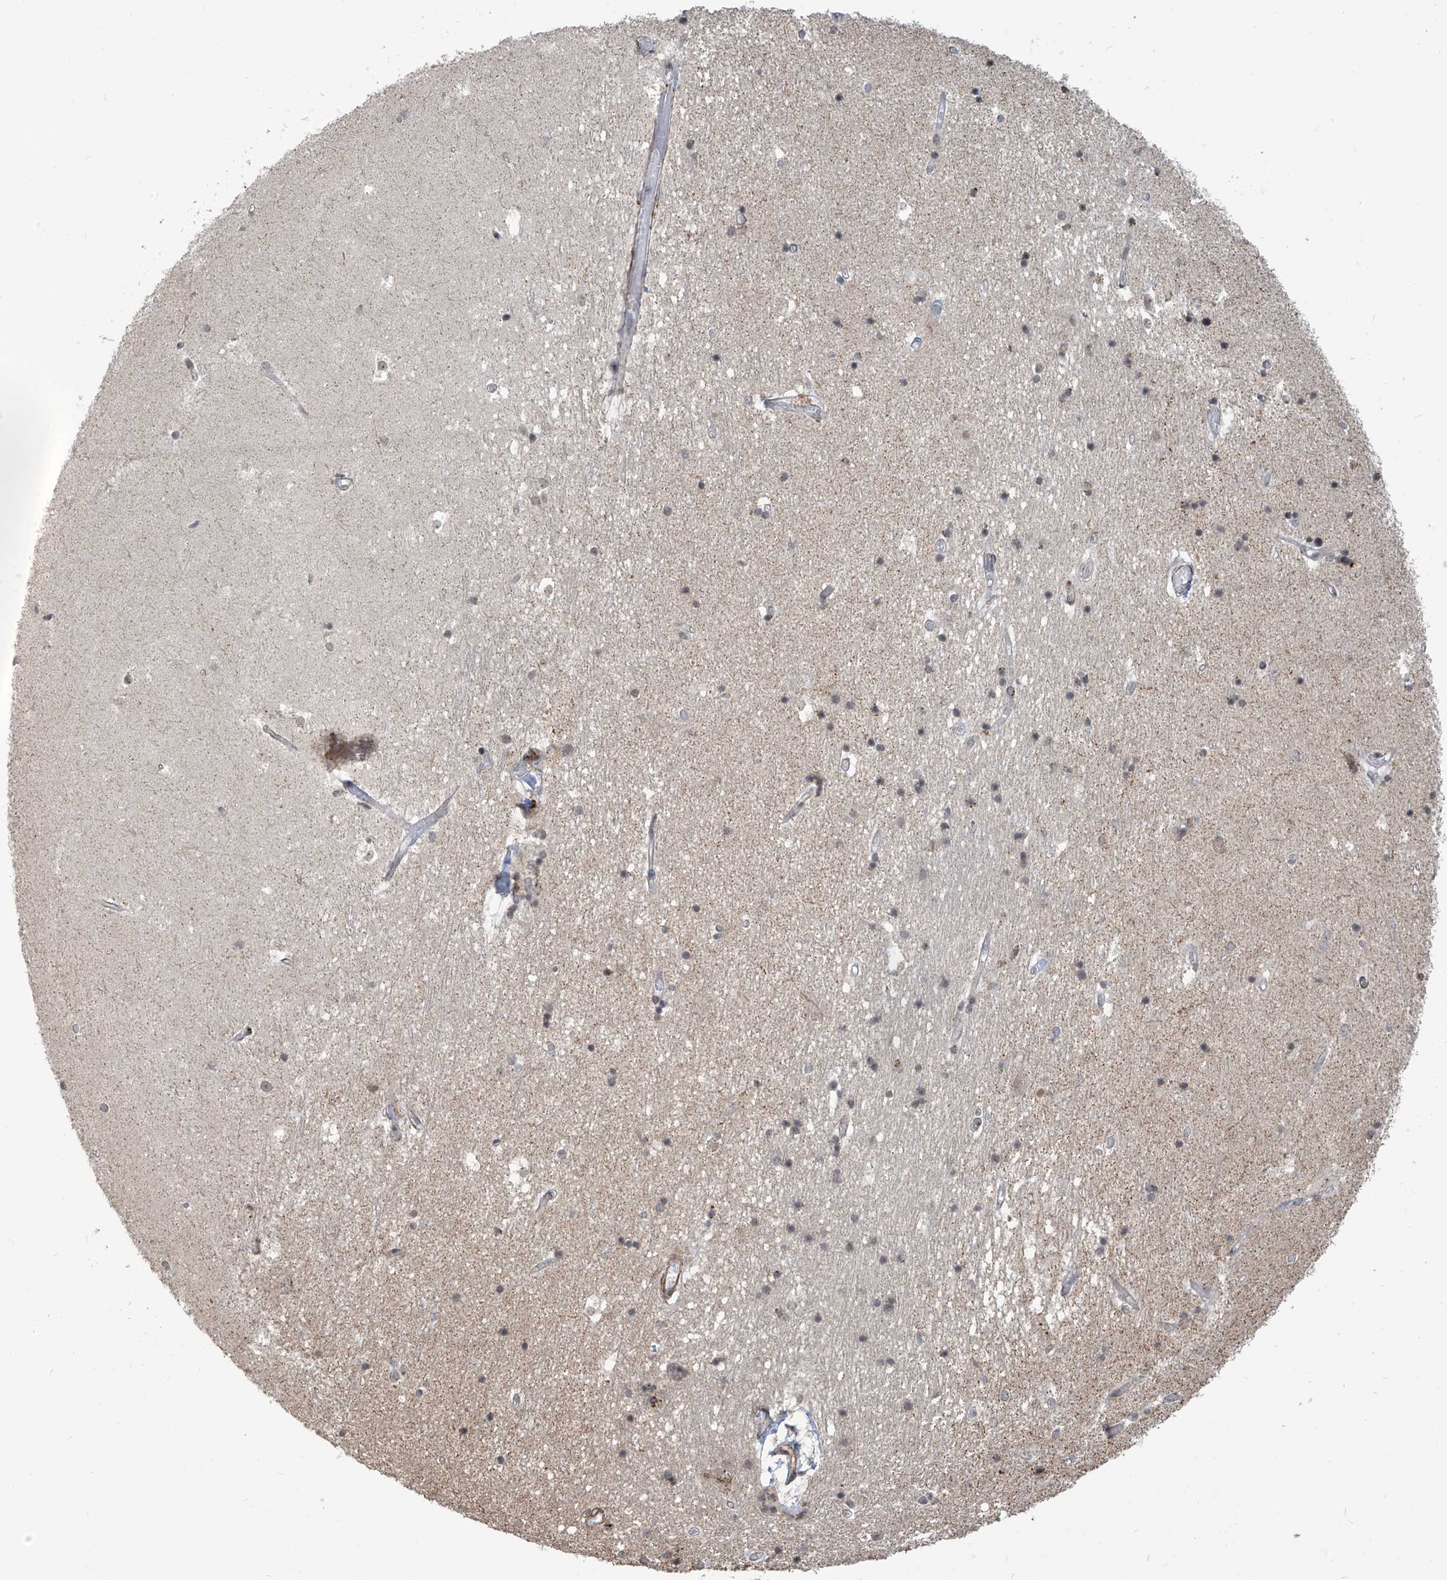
{"staining": {"intensity": "weak", "quantity": "<25%", "location": "nuclear"}, "tissue": "hippocampus", "cell_type": "Glial cells", "image_type": "normal", "snomed": [{"axis": "morphology", "description": "Normal tissue, NOS"}, {"axis": "topography", "description": "Hippocampus"}], "caption": "IHC of benign hippocampus exhibits no positivity in glial cells. (DAB immunohistochemistry (IHC) visualized using brightfield microscopy, high magnification).", "gene": "METAP1D", "patient": {"sex": "male", "age": 45}}